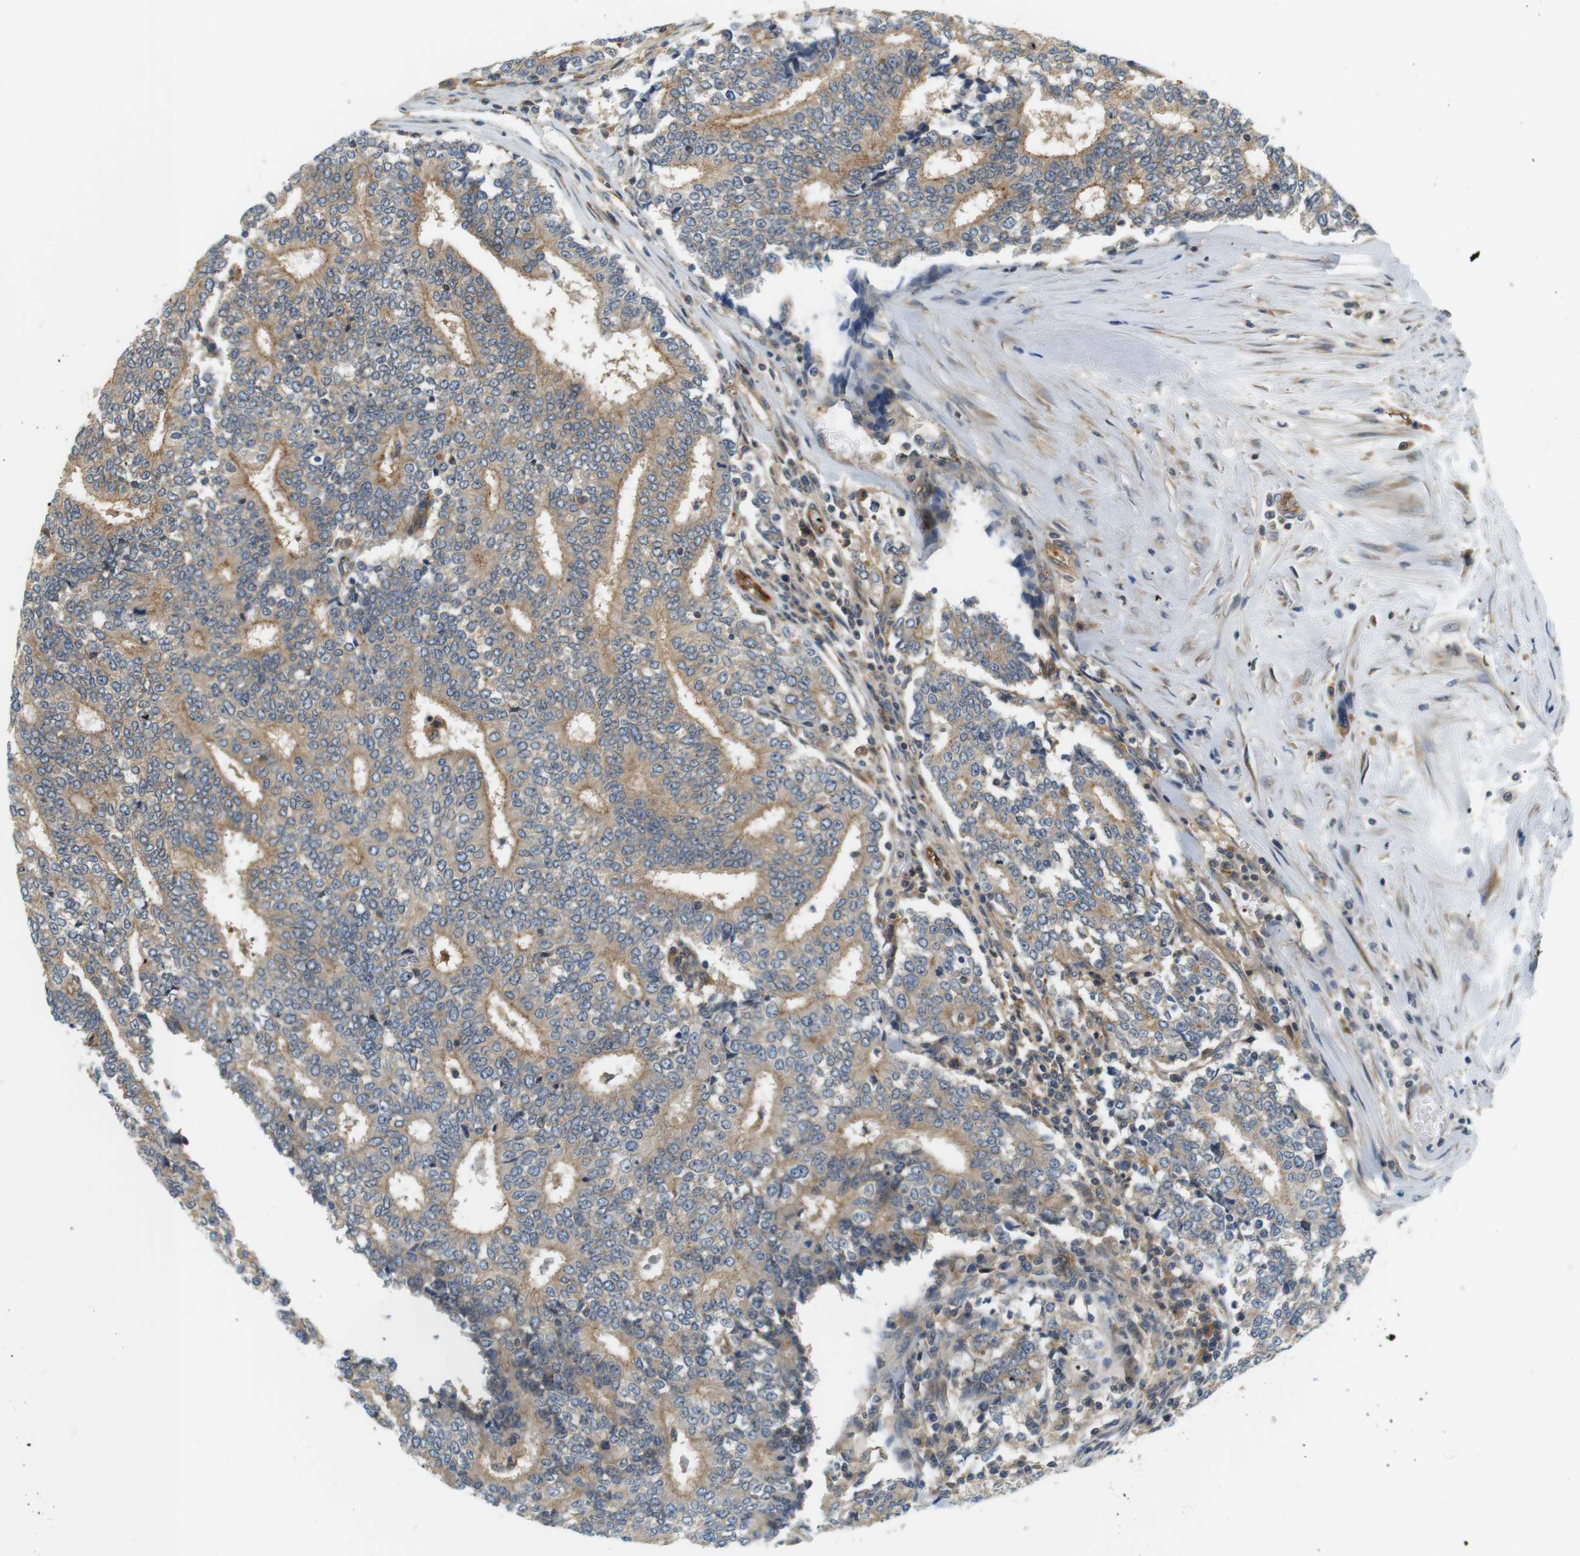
{"staining": {"intensity": "weak", "quantity": ">75%", "location": "cytoplasmic/membranous"}, "tissue": "prostate cancer", "cell_type": "Tumor cells", "image_type": "cancer", "snomed": [{"axis": "morphology", "description": "Normal tissue, NOS"}, {"axis": "morphology", "description": "Adenocarcinoma, High grade"}, {"axis": "topography", "description": "Prostate"}, {"axis": "topography", "description": "Seminal veicle"}], "caption": "Brown immunohistochemical staining in human prostate cancer (adenocarcinoma (high-grade)) shows weak cytoplasmic/membranous staining in about >75% of tumor cells.", "gene": "SH3GLB1", "patient": {"sex": "male", "age": 55}}